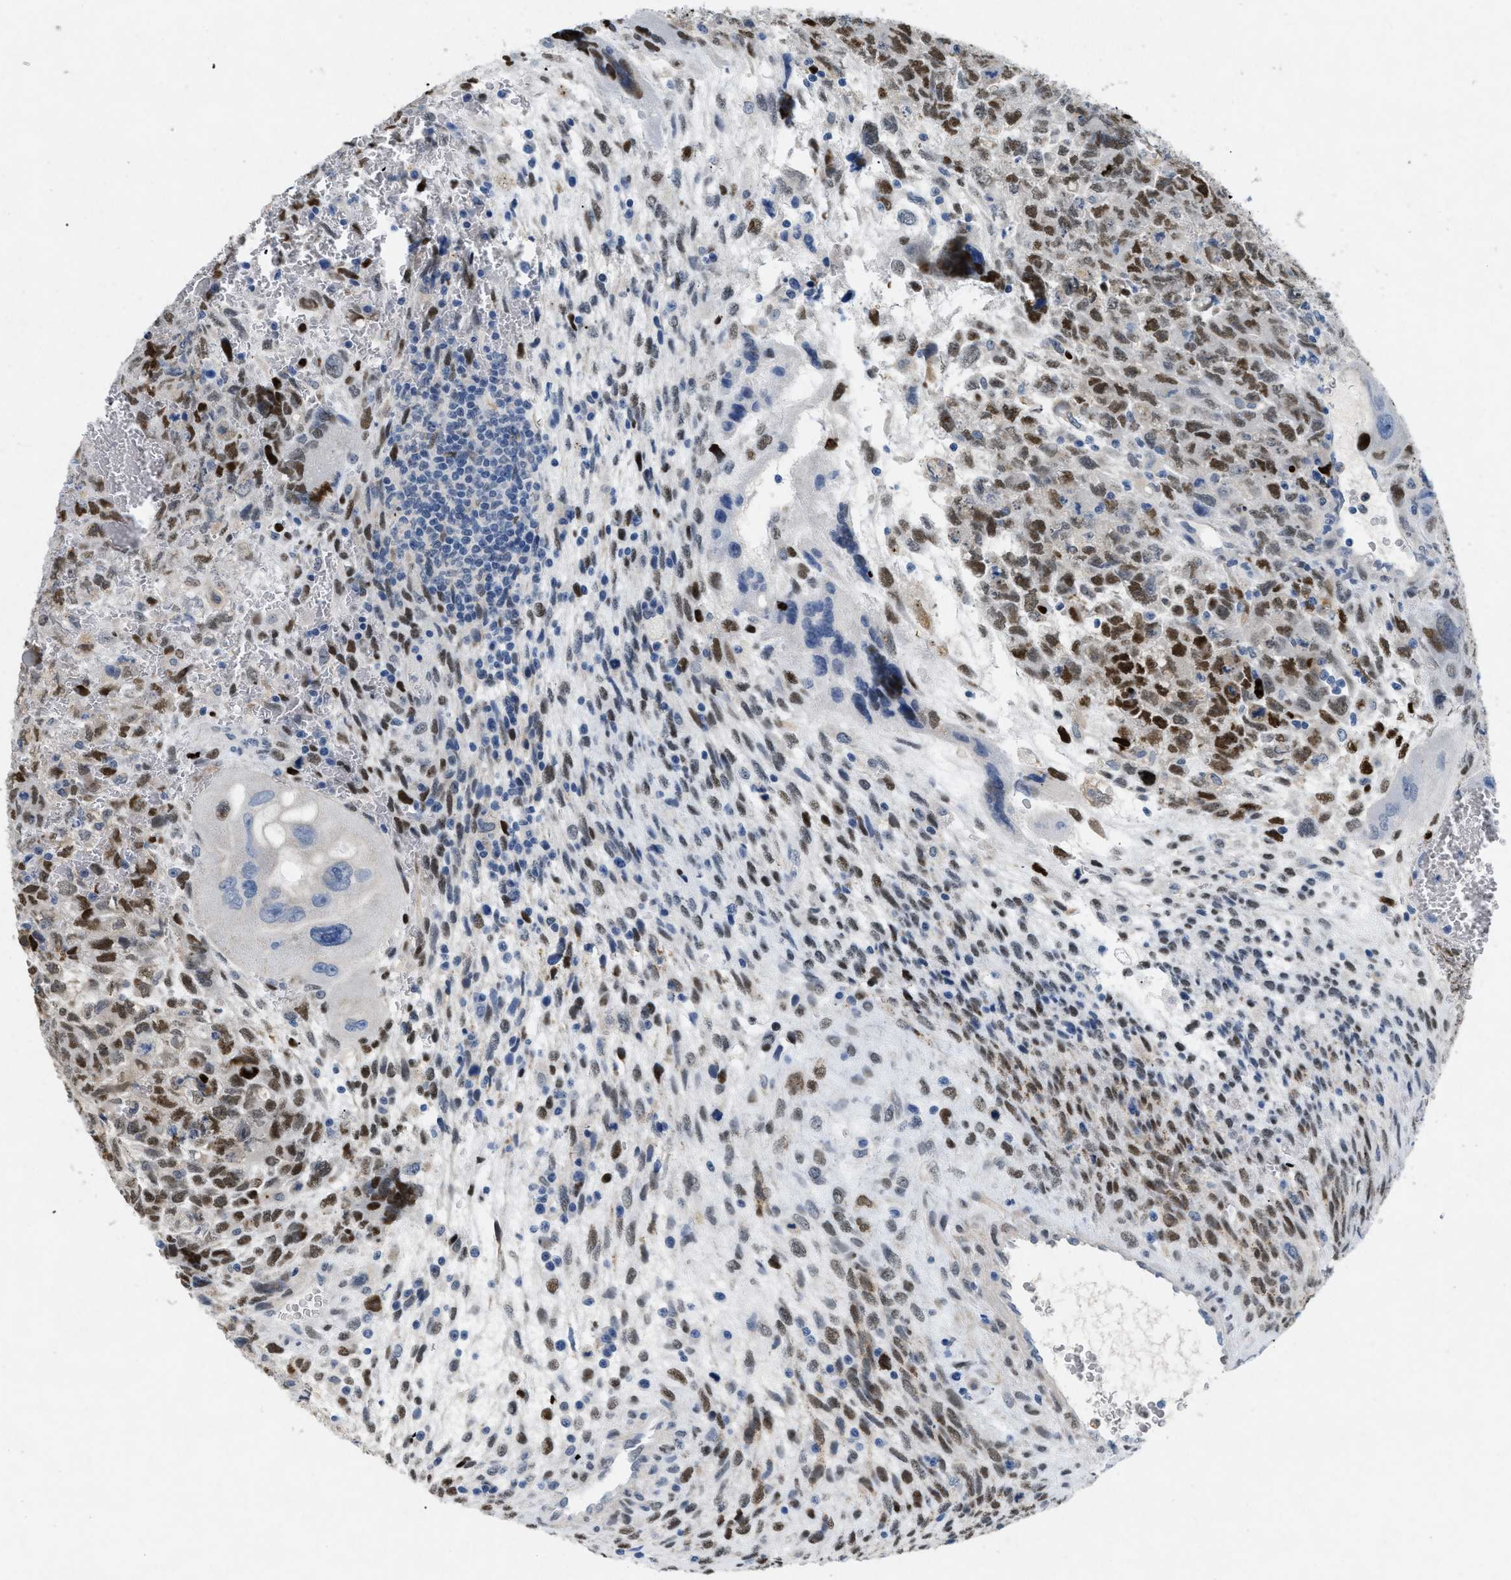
{"staining": {"intensity": "moderate", "quantity": ">75%", "location": "nuclear"}, "tissue": "testis cancer", "cell_type": "Tumor cells", "image_type": "cancer", "snomed": [{"axis": "morphology", "description": "Carcinoma, Embryonal, NOS"}, {"axis": "topography", "description": "Testis"}], "caption": "Immunohistochemical staining of testis cancer (embryonal carcinoma) reveals medium levels of moderate nuclear positivity in approximately >75% of tumor cells.", "gene": "TASOR", "patient": {"sex": "male", "age": 28}}